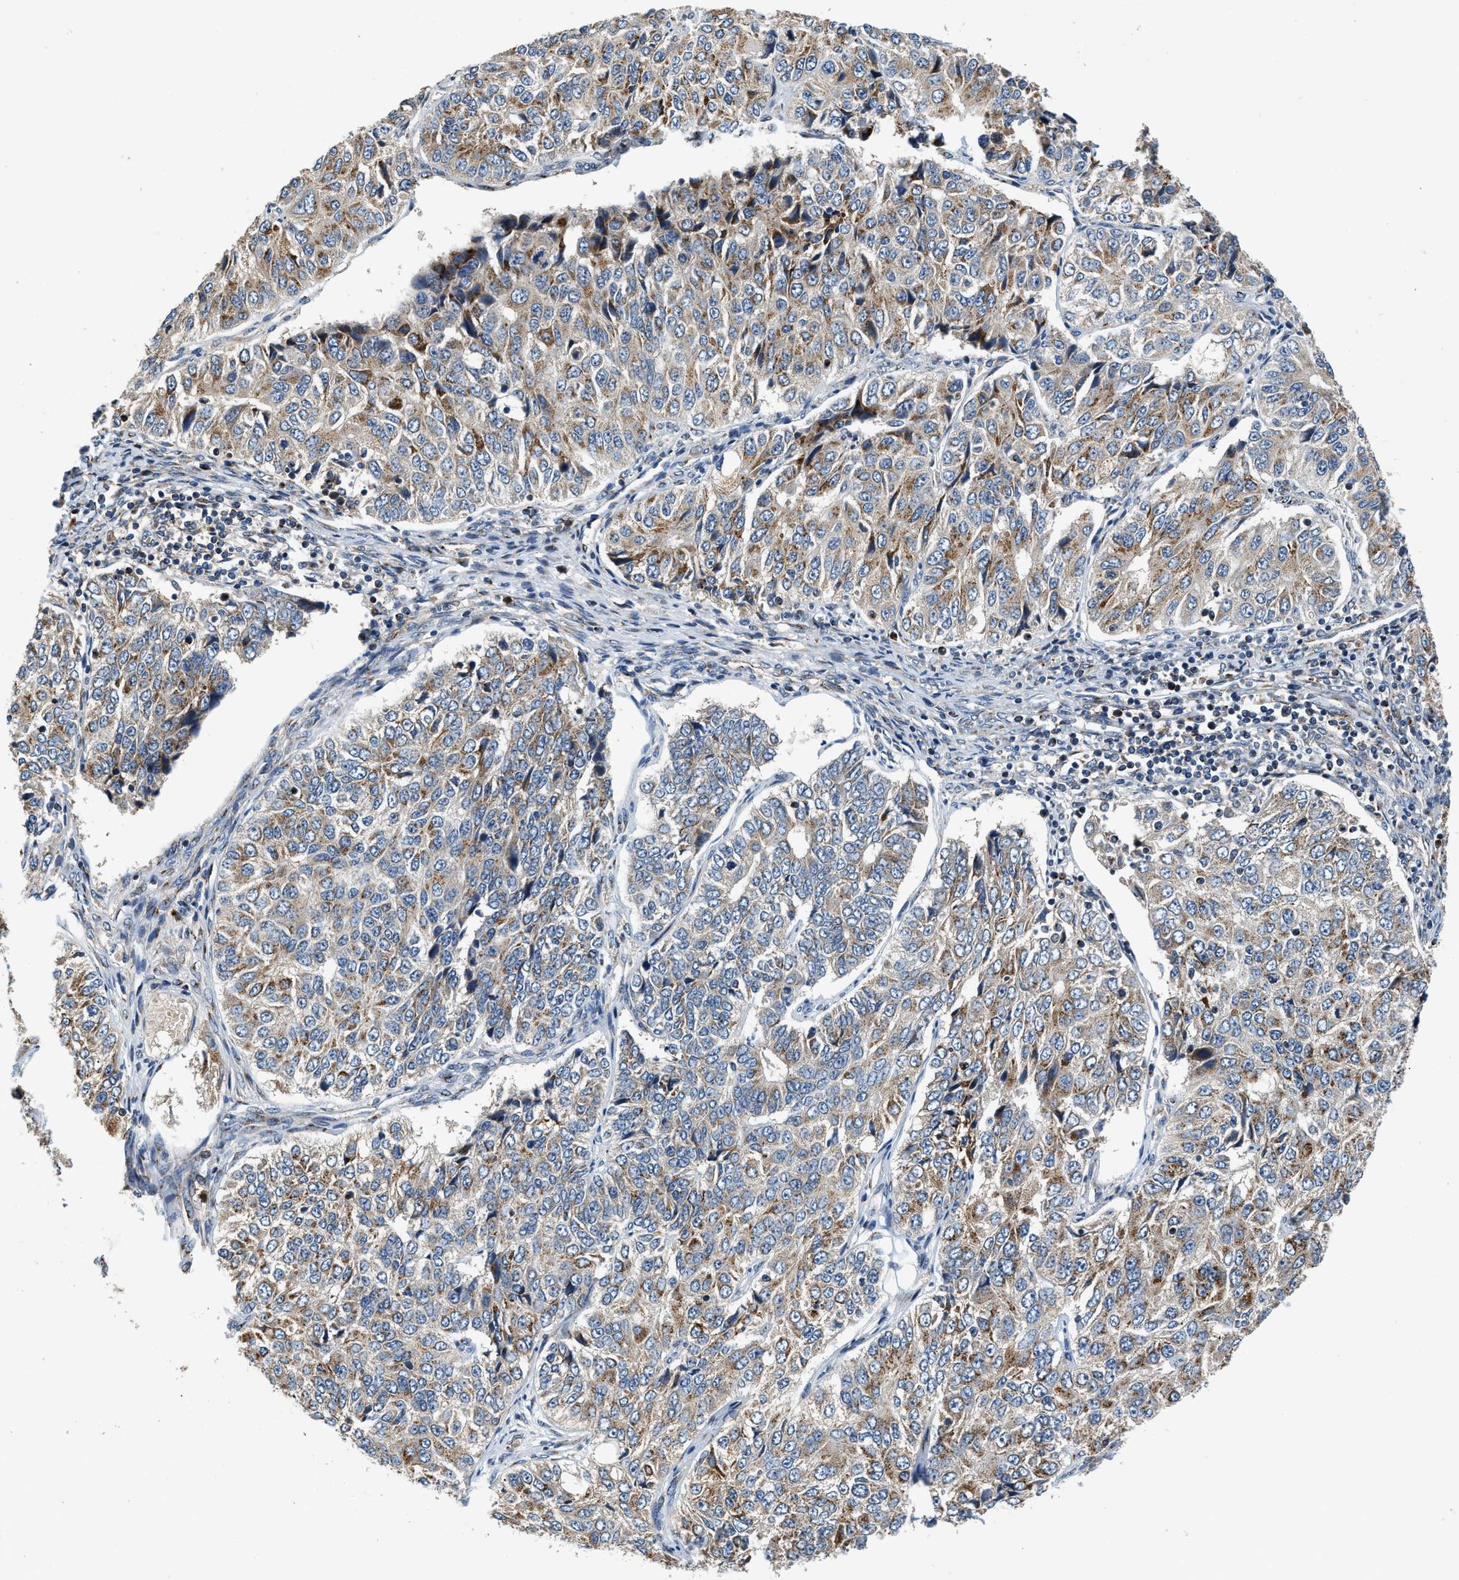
{"staining": {"intensity": "moderate", "quantity": ">75%", "location": "cytoplasmic/membranous"}, "tissue": "ovarian cancer", "cell_type": "Tumor cells", "image_type": "cancer", "snomed": [{"axis": "morphology", "description": "Carcinoma, endometroid"}, {"axis": "topography", "description": "Ovary"}], "caption": "Approximately >75% of tumor cells in human ovarian endometroid carcinoma exhibit moderate cytoplasmic/membranous protein positivity as visualized by brown immunohistochemical staining.", "gene": "FUT8", "patient": {"sex": "female", "age": 51}}